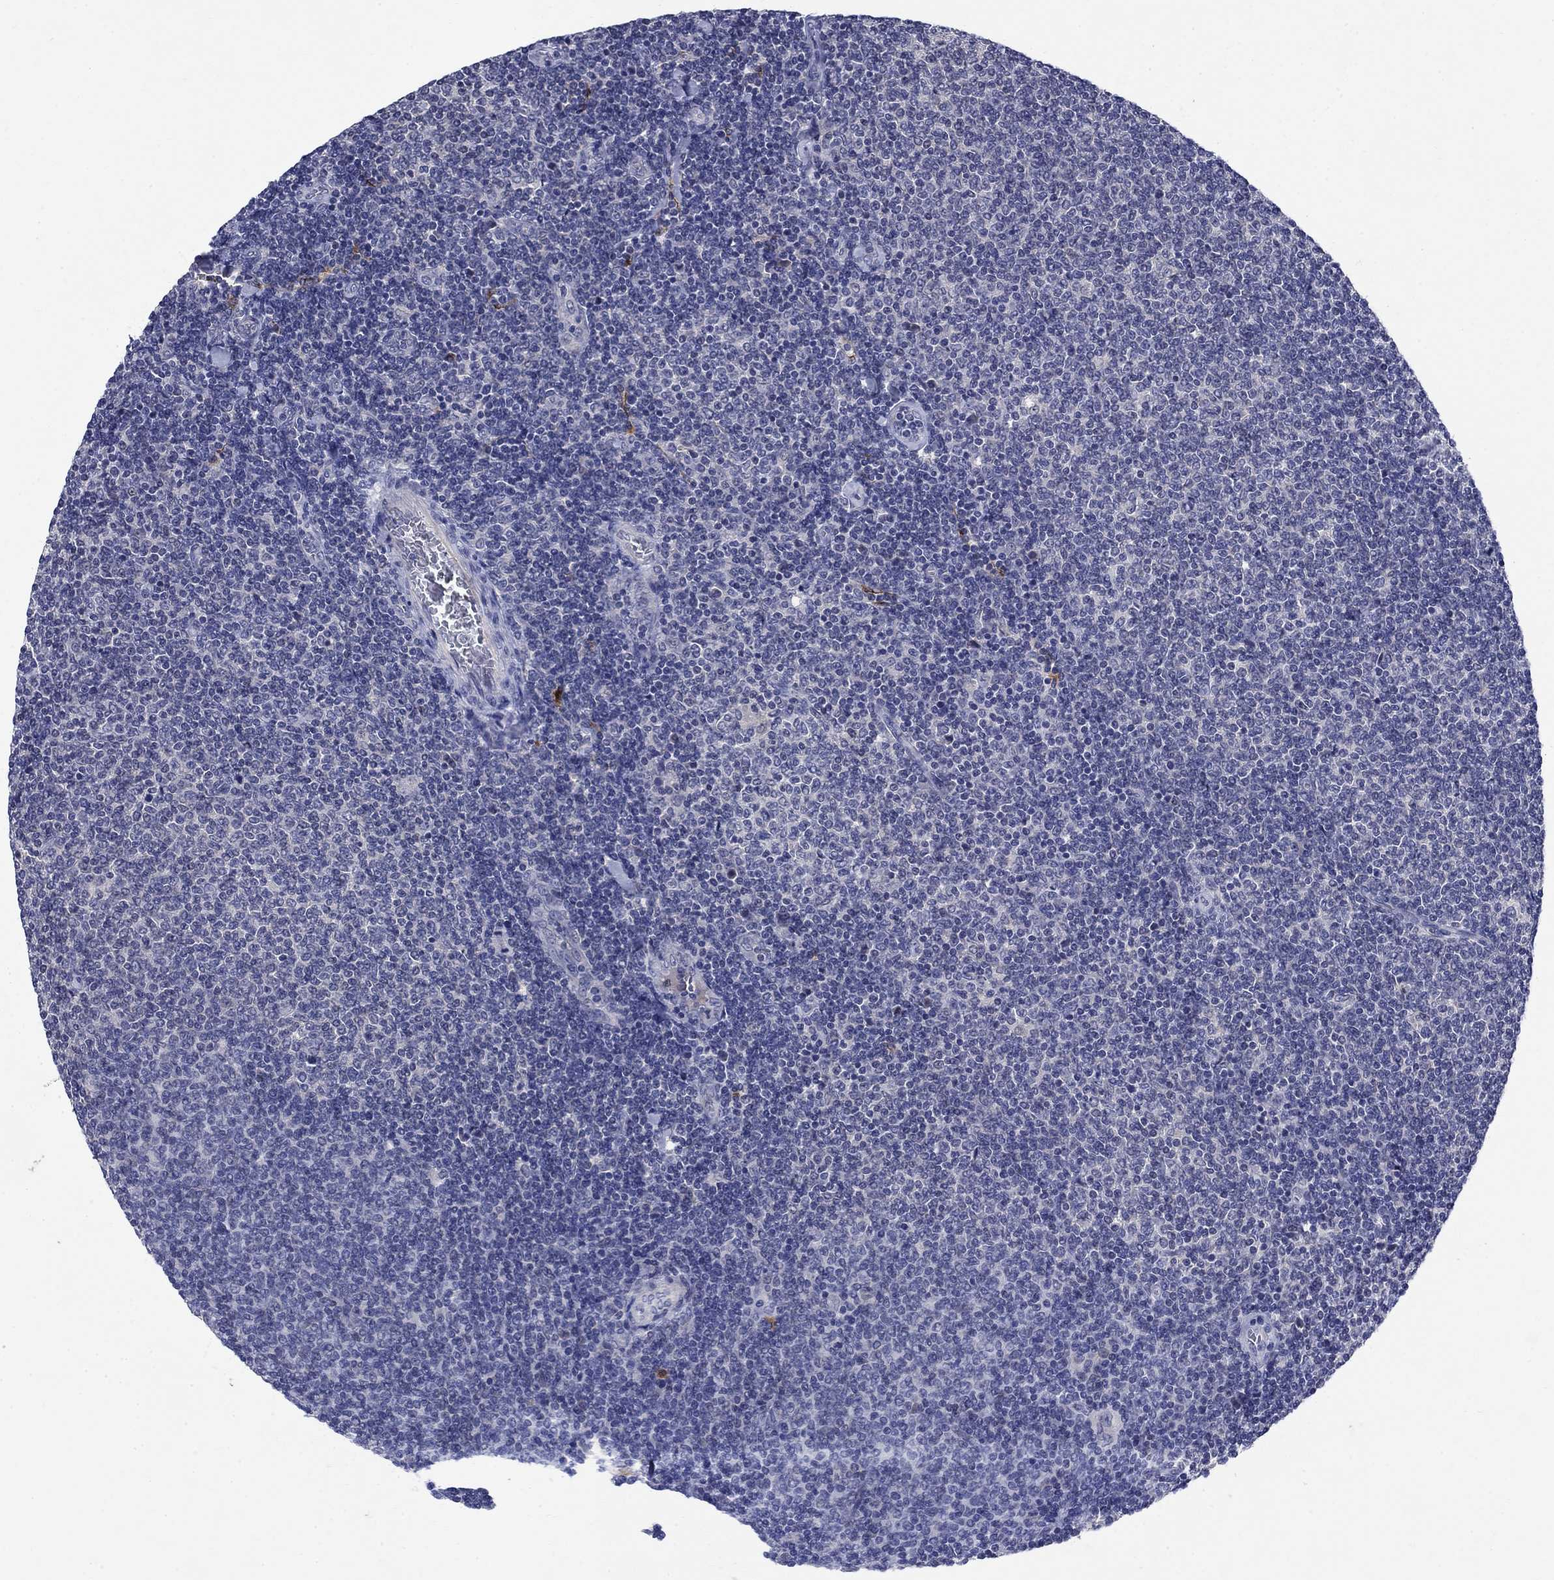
{"staining": {"intensity": "negative", "quantity": "none", "location": "none"}, "tissue": "lymphoma", "cell_type": "Tumor cells", "image_type": "cancer", "snomed": [{"axis": "morphology", "description": "Malignant lymphoma, non-Hodgkin's type, Low grade"}, {"axis": "topography", "description": "Lymph node"}], "caption": "This is an immunohistochemistry image of lymphoma. There is no positivity in tumor cells.", "gene": "STAB2", "patient": {"sex": "male", "age": 52}}